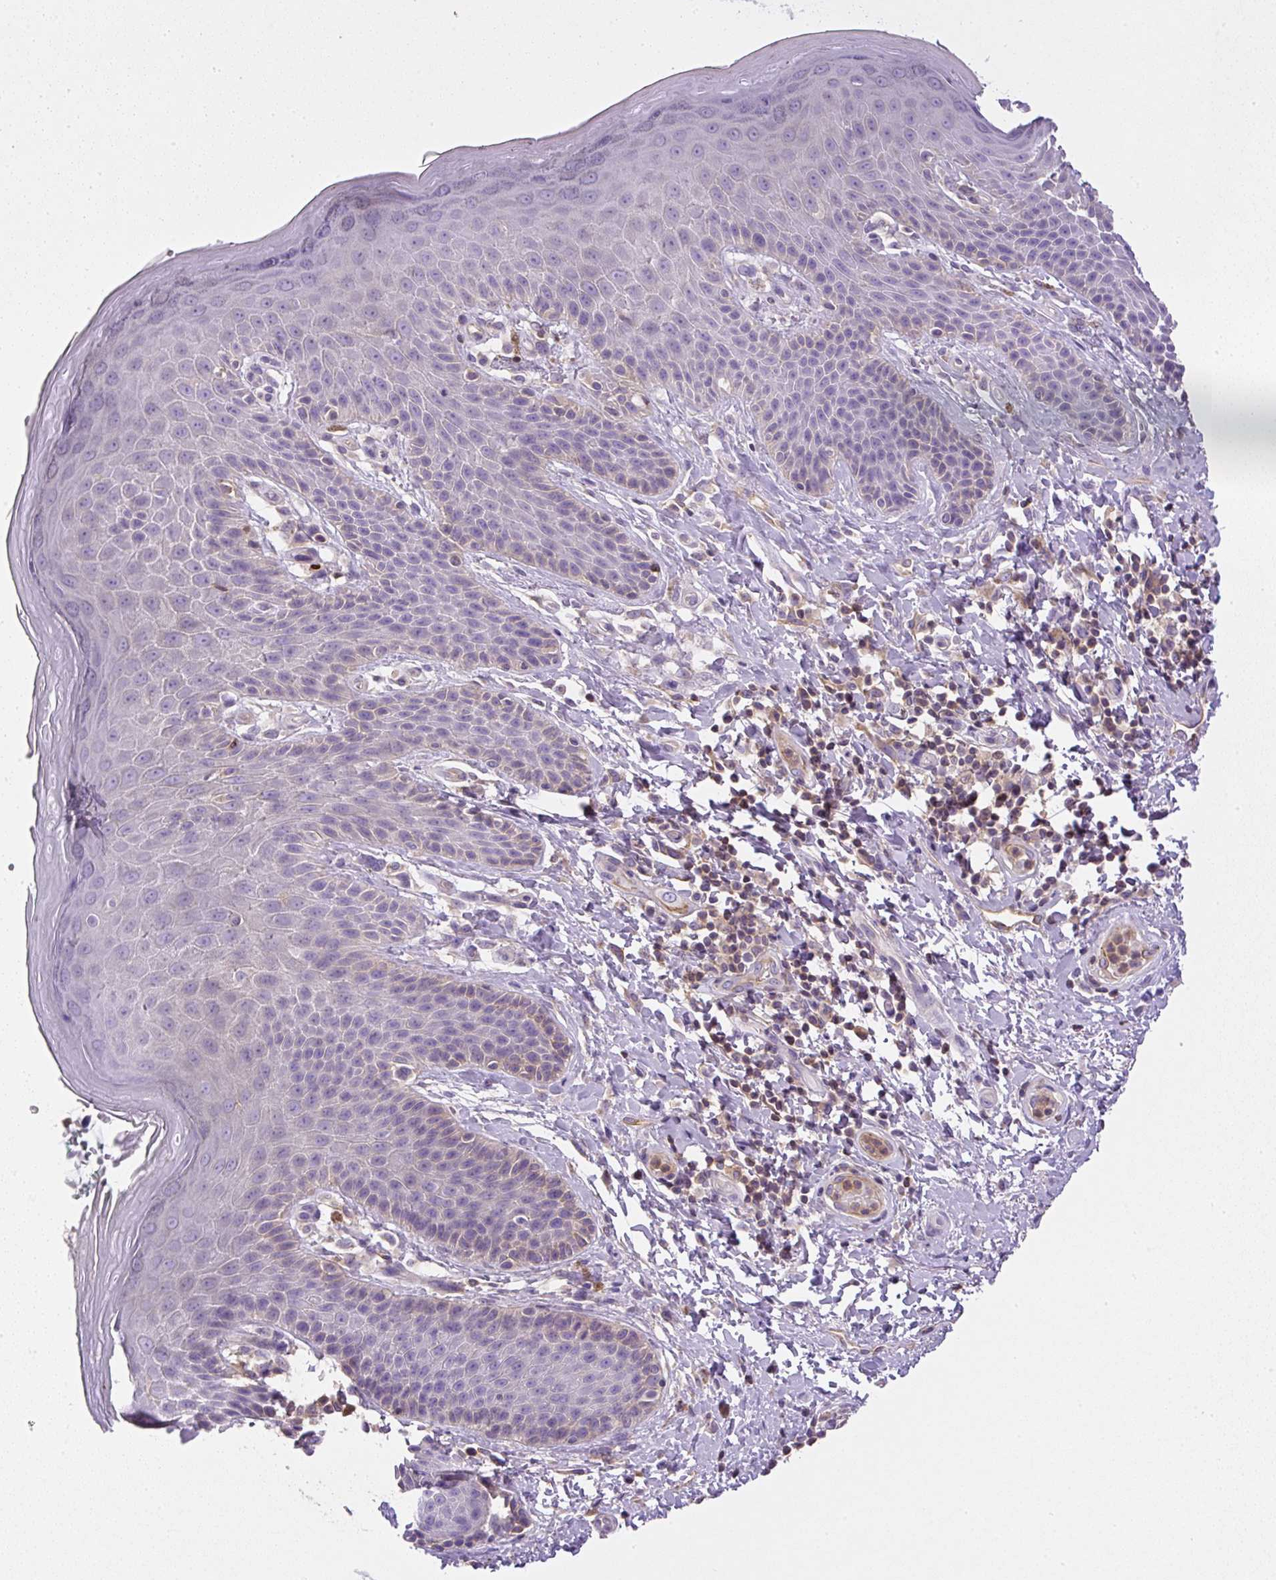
{"staining": {"intensity": "weak", "quantity": "<25%", "location": "cytoplasmic/membranous"}, "tissue": "skin", "cell_type": "Epidermal cells", "image_type": "normal", "snomed": [{"axis": "morphology", "description": "Normal tissue, NOS"}, {"axis": "topography", "description": "Peripheral nerve tissue"}], "caption": "The photomicrograph displays no staining of epidermal cells in unremarkable skin. The staining was performed using DAB to visualize the protein expression in brown, while the nuclei were stained in blue with hematoxylin (Magnification: 20x).", "gene": "PIP5KL1", "patient": {"sex": "male", "age": 51}}